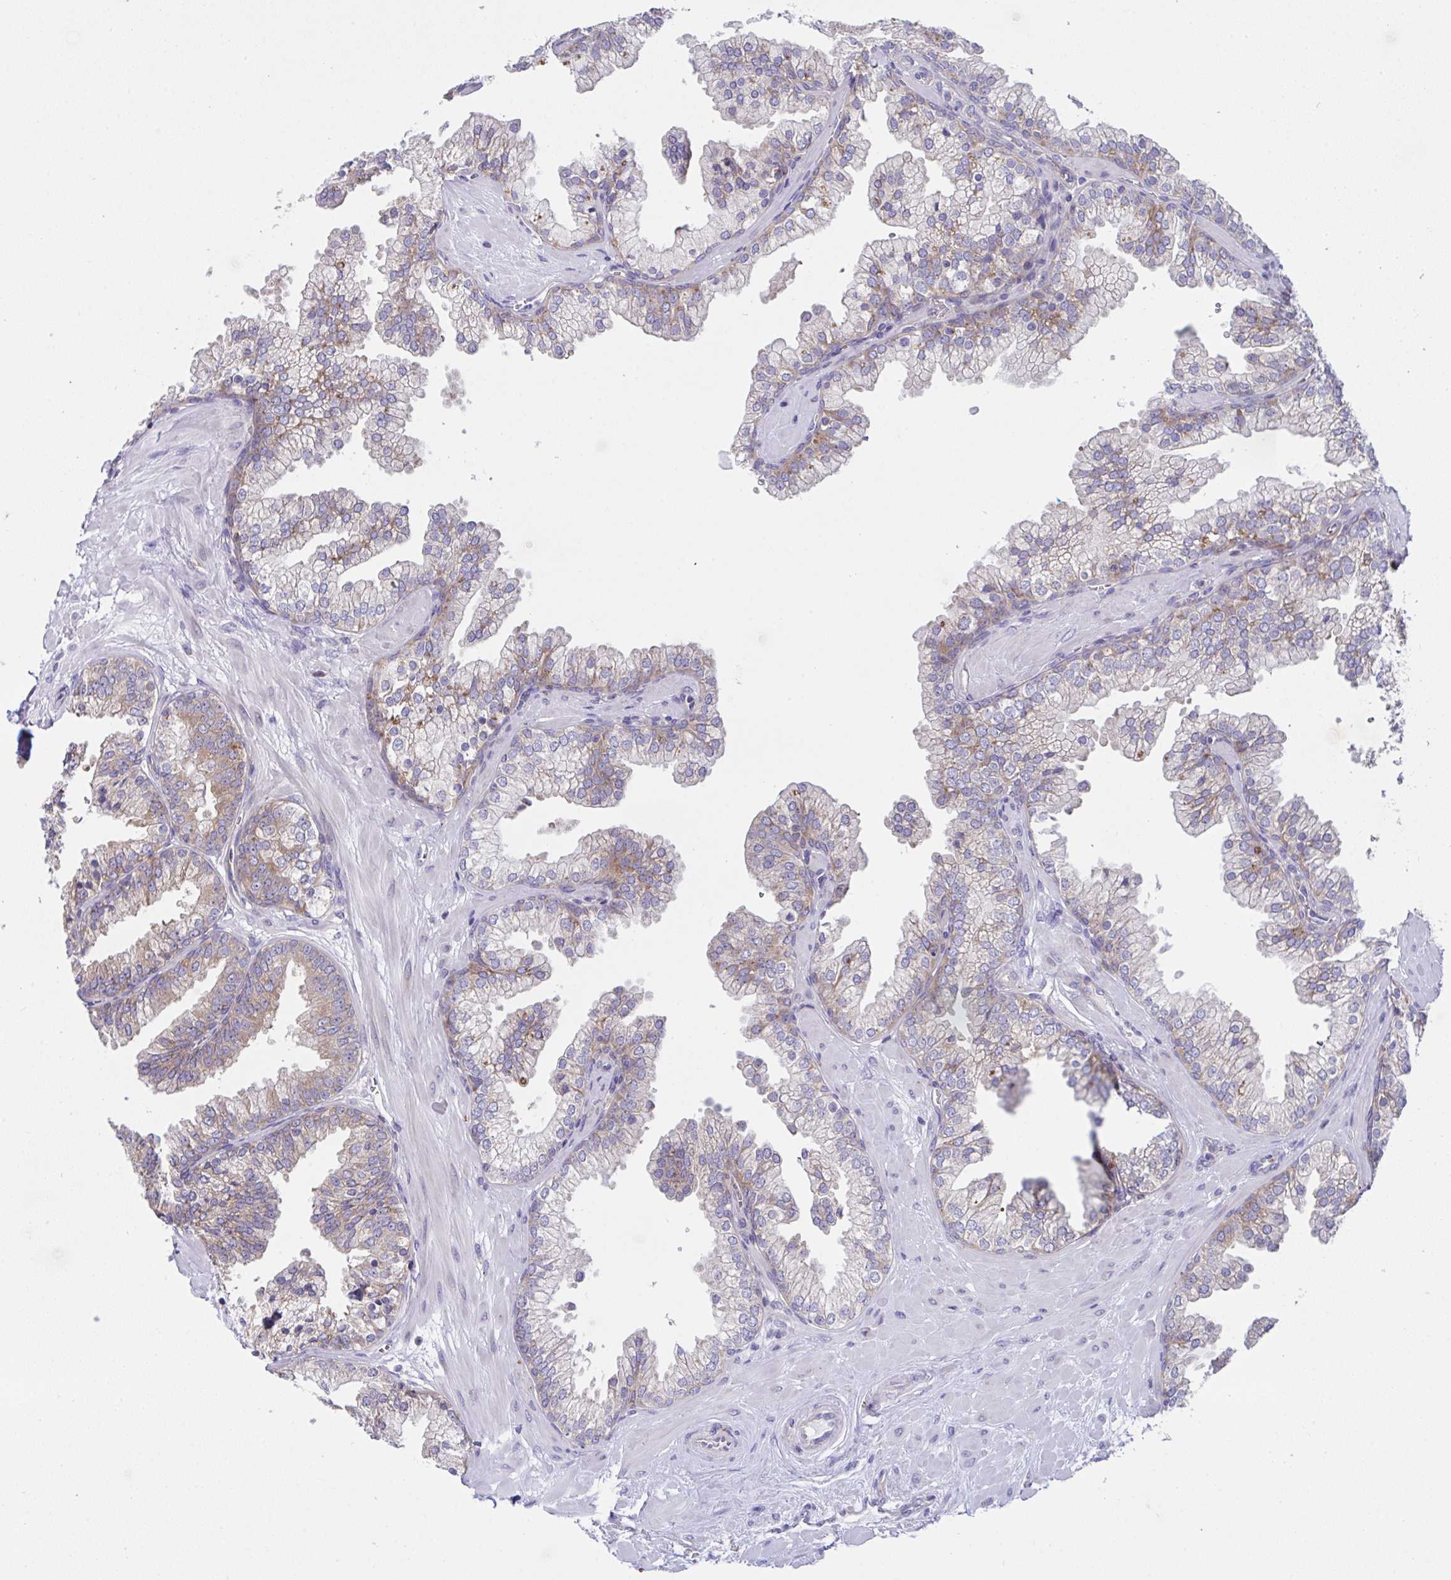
{"staining": {"intensity": "moderate", "quantity": "25%-75%", "location": "cytoplasmic/membranous"}, "tissue": "prostate", "cell_type": "Glandular cells", "image_type": "normal", "snomed": [{"axis": "morphology", "description": "Normal tissue, NOS"}, {"axis": "topography", "description": "Prostate"}, {"axis": "topography", "description": "Peripheral nerve tissue"}], "caption": "Immunohistochemistry (DAB) staining of benign prostate reveals moderate cytoplasmic/membranous protein positivity in about 25%-75% of glandular cells. Immunohistochemistry stains the protein in brown and the nuclei are stained blue.", "gene": "FAU", "patient": {"sex": "male", "age": 61}}